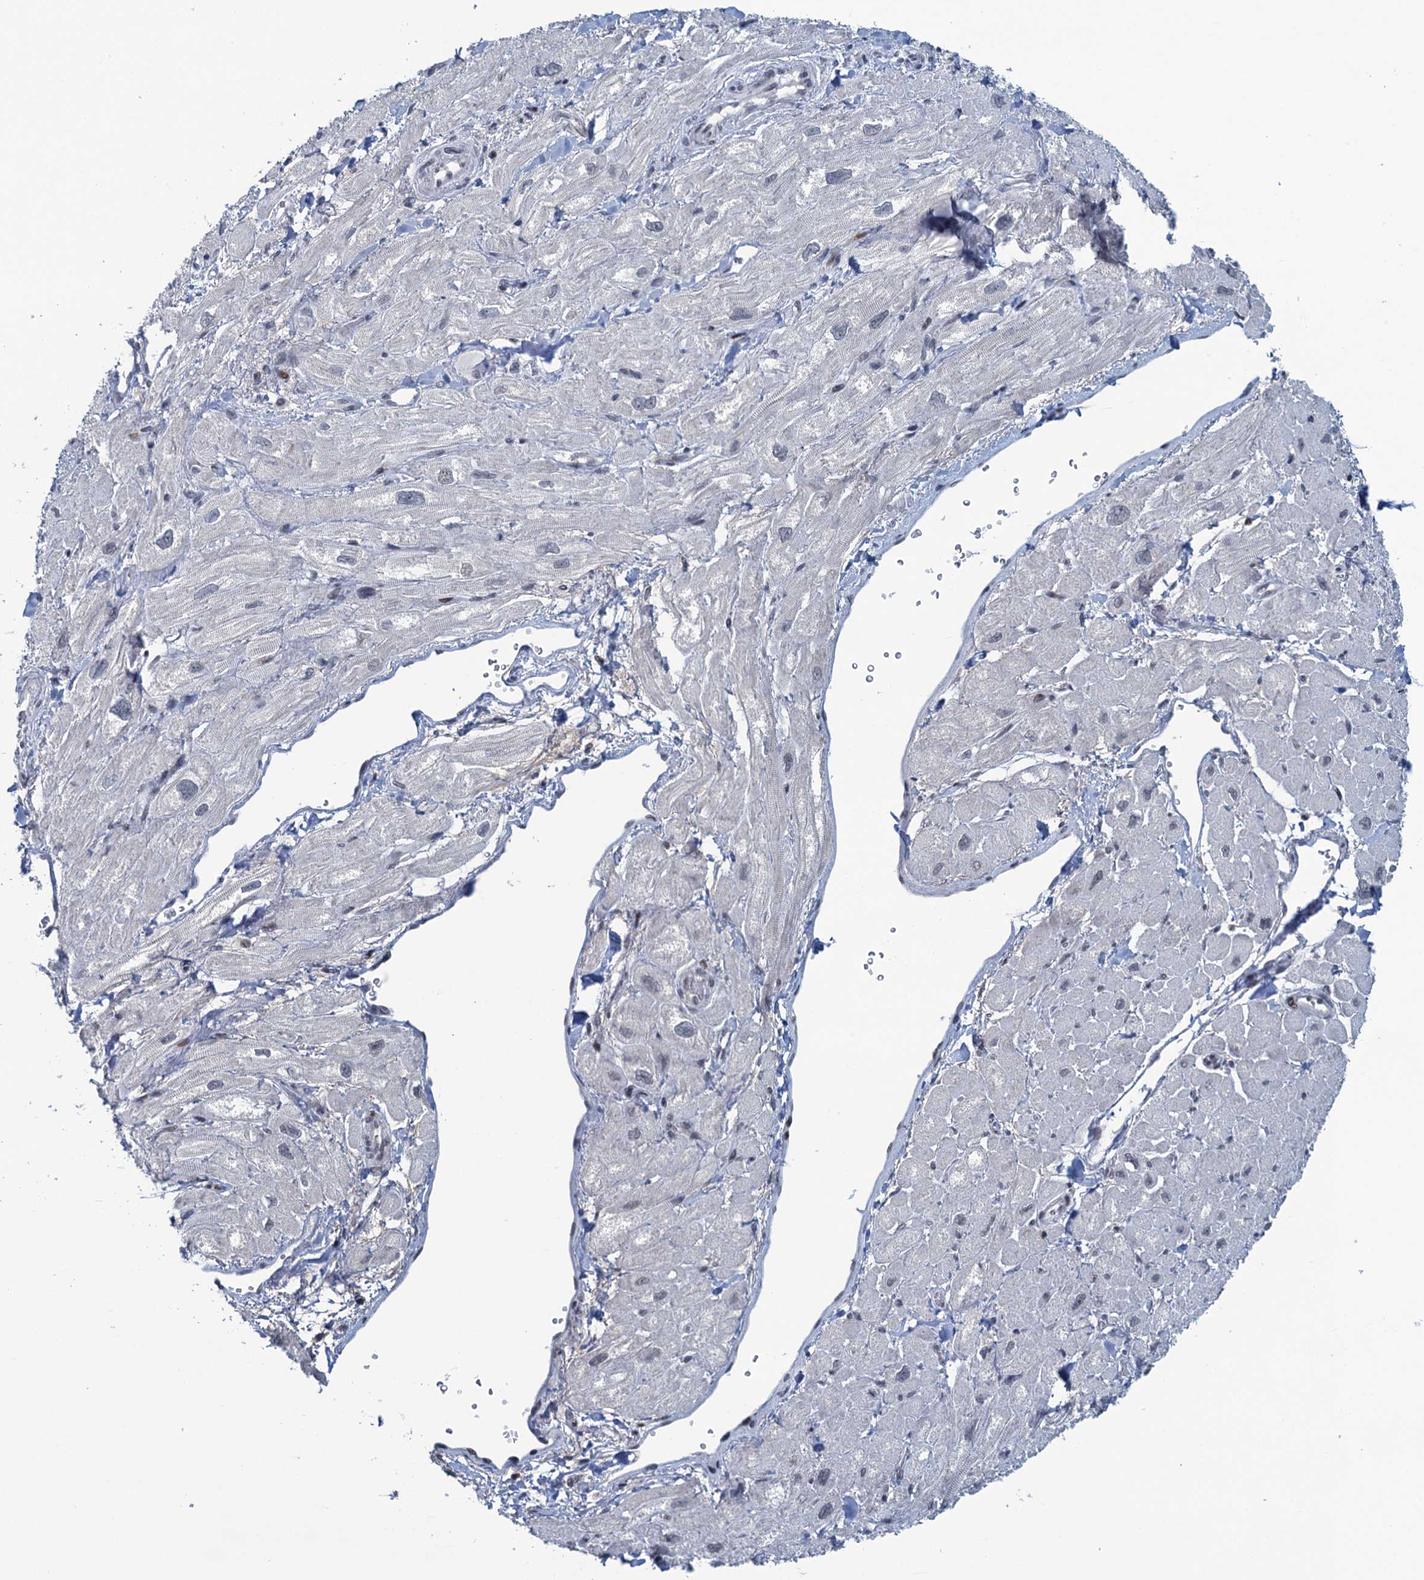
{"staining": {"intensity": "negative", "quantity": "none", "location": "none"}, "tissue": "heart muscle", "cell_type": "Cardiomyocytes", "image_type": "normal", "snomed": [{"axis": "morphology", "description": "Normal tissue, NOS"}, {"axis": "topography", "description": "Heart"}], "caption": "Immunohistochemistry (IHC) histopathology image of normal heart muscle stained for a protein (brown), which reveals no expression in cardiomyocytes.", "gene": "FYB1", "patient": {"sex": "male", "age": 65}}